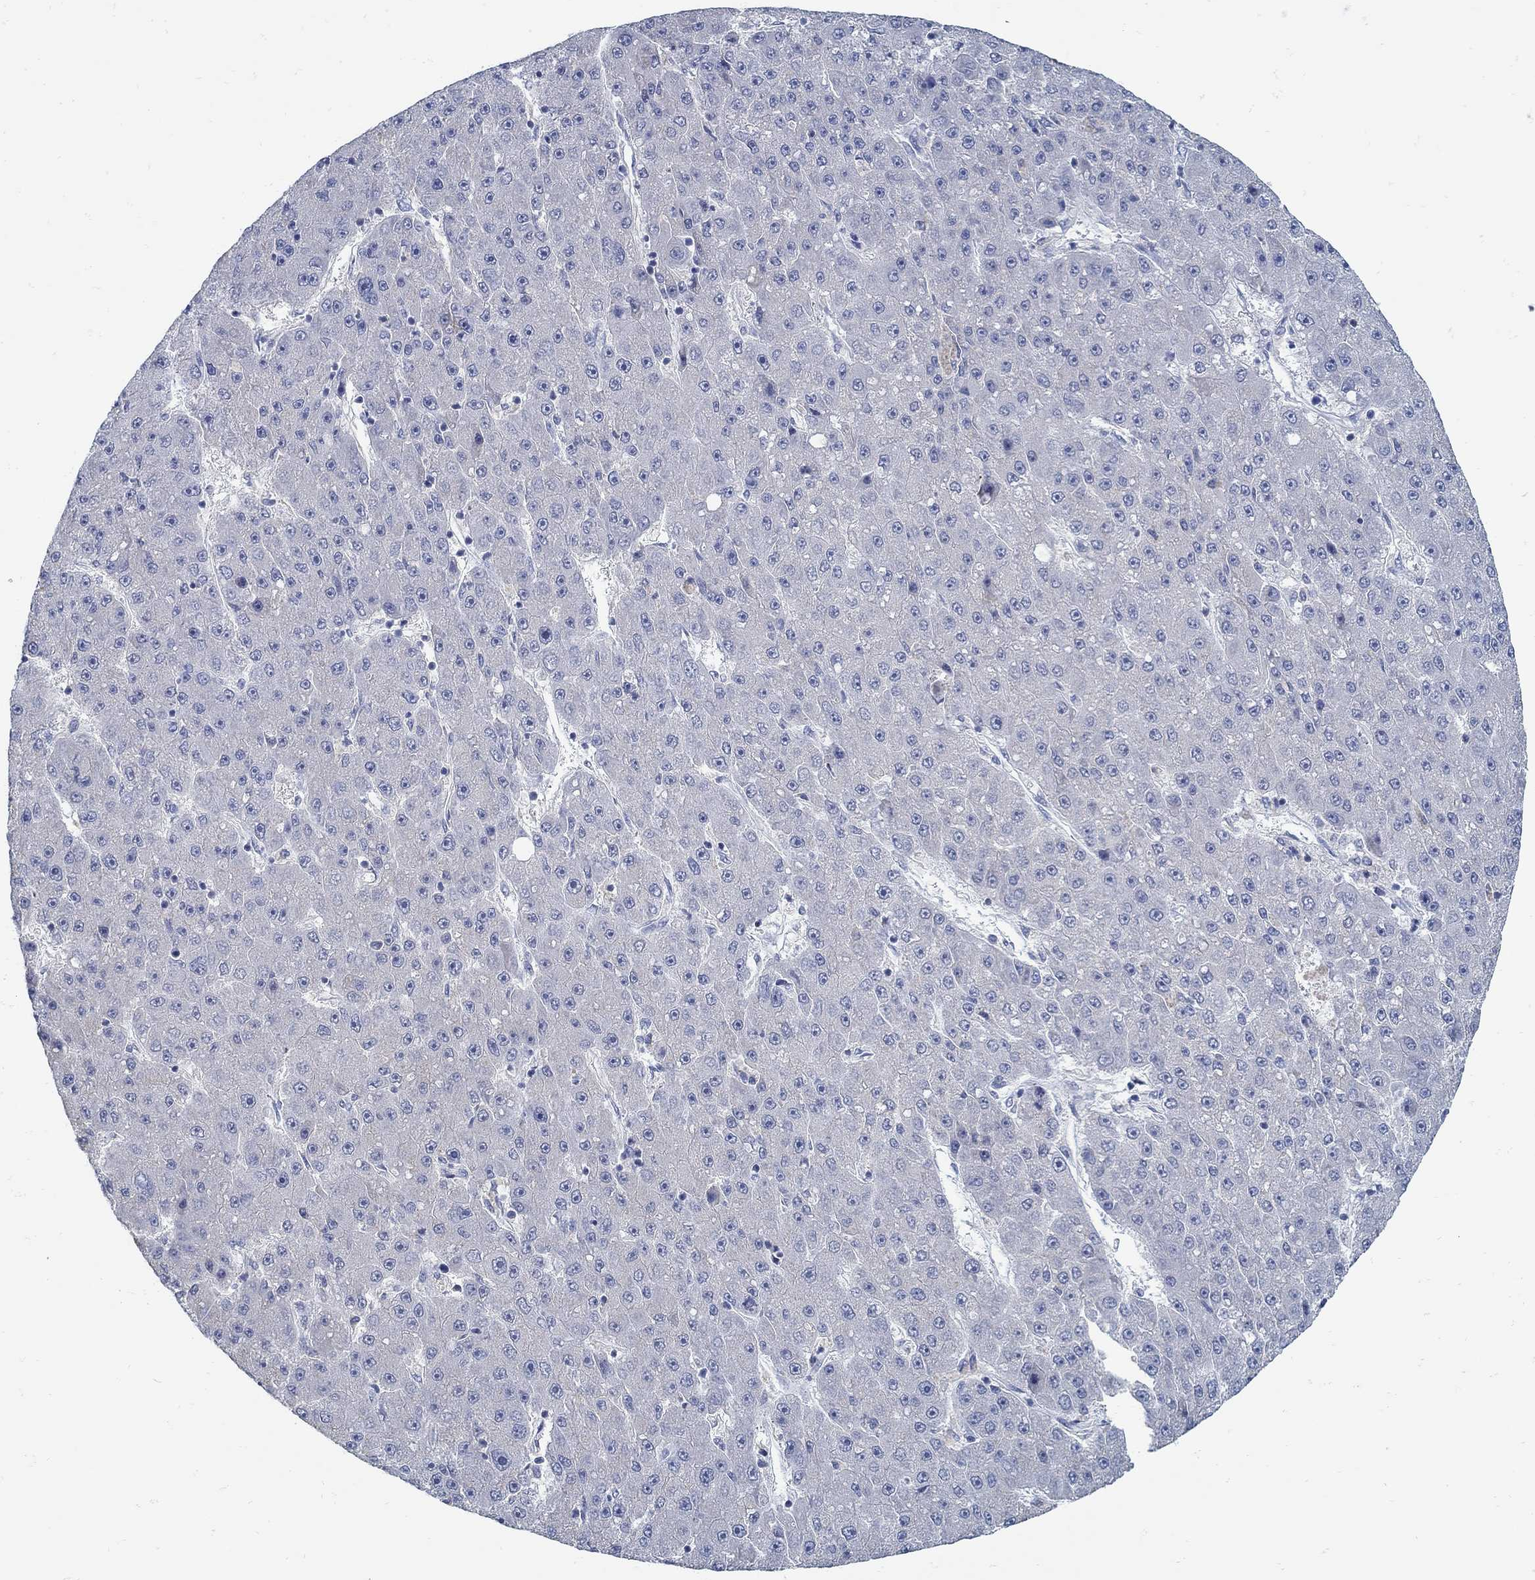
{"staining": {"intensity": "negative", "quantity": "none", "location": "none"}, "tissue": "liver cancer", "cell_type": "Tumor cells", "image_type": "cancer", "snomed": [{"axis": "morphology", "description": "Carcinoma, Hepatocellular, NOS"}, {"axis": "topography", "description": "Liver"}], "caption": "Liver hepatocellular carcinoma was stained to show a protein in brown. There is no significant expression in tumor cells. The staining is performed using DAB (3,3'-diaminobenzidine) brown chromogen with nuclei counter-stained in using hematoxylin.", "gene": "ZFAND4", "patient": {"sex": "male", "age": 67}}